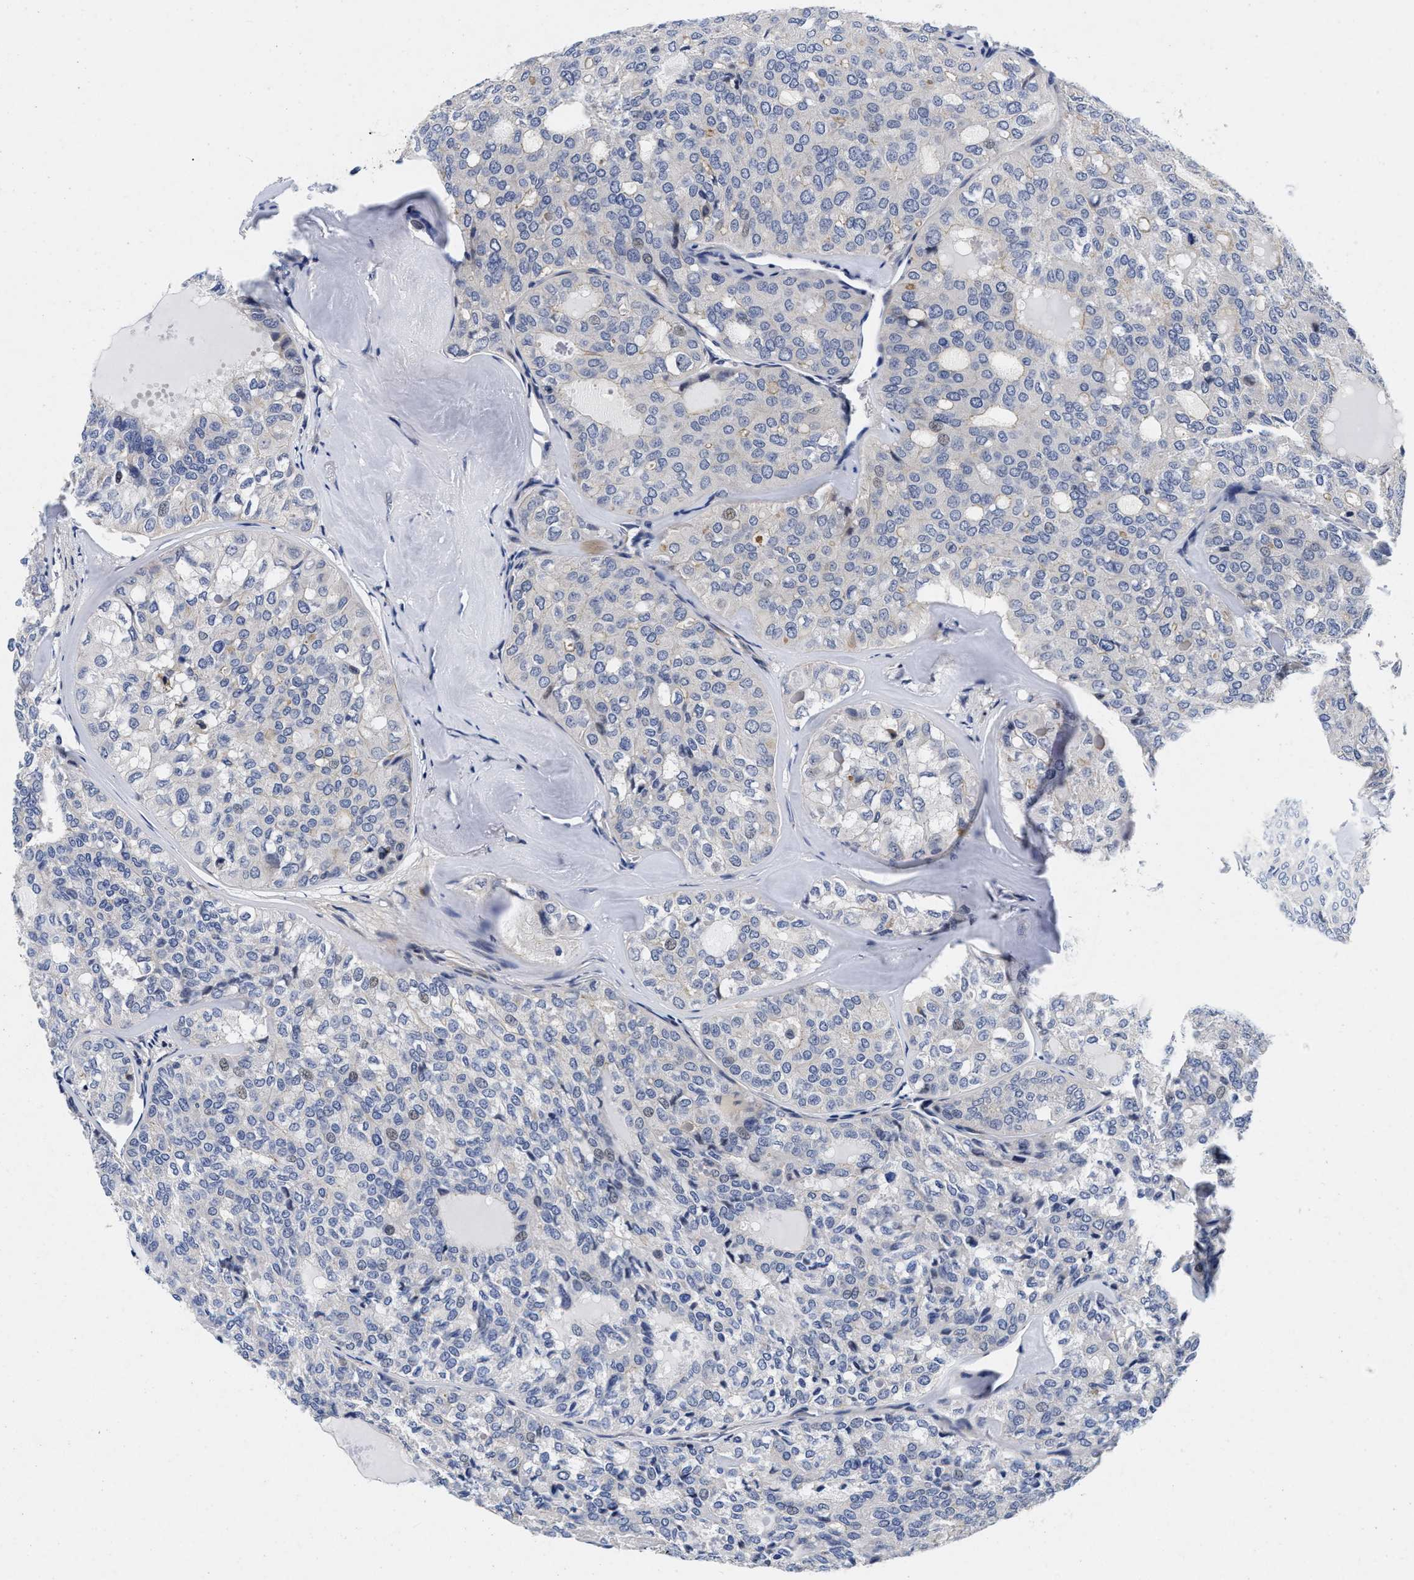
{"staining": {"intensity": "negative", "quantity": "none", "location": "none"}, "tissue": "thyroid cancer", "cell_type": "Tumor cells", "image_type": "cancer", "snomed": [{"axis": "morphology", "description": "Follicular adenoma carcinoma, NOS"}, {"axis": "topography", "description": "Thyroid gland"}], "caption": "This is a histopathology image of IHC staining of thyroid cancer, which shows no positivity in tumor cells.", "gene": "LAD1", "patient": {"sex": "male", "age": 75}}